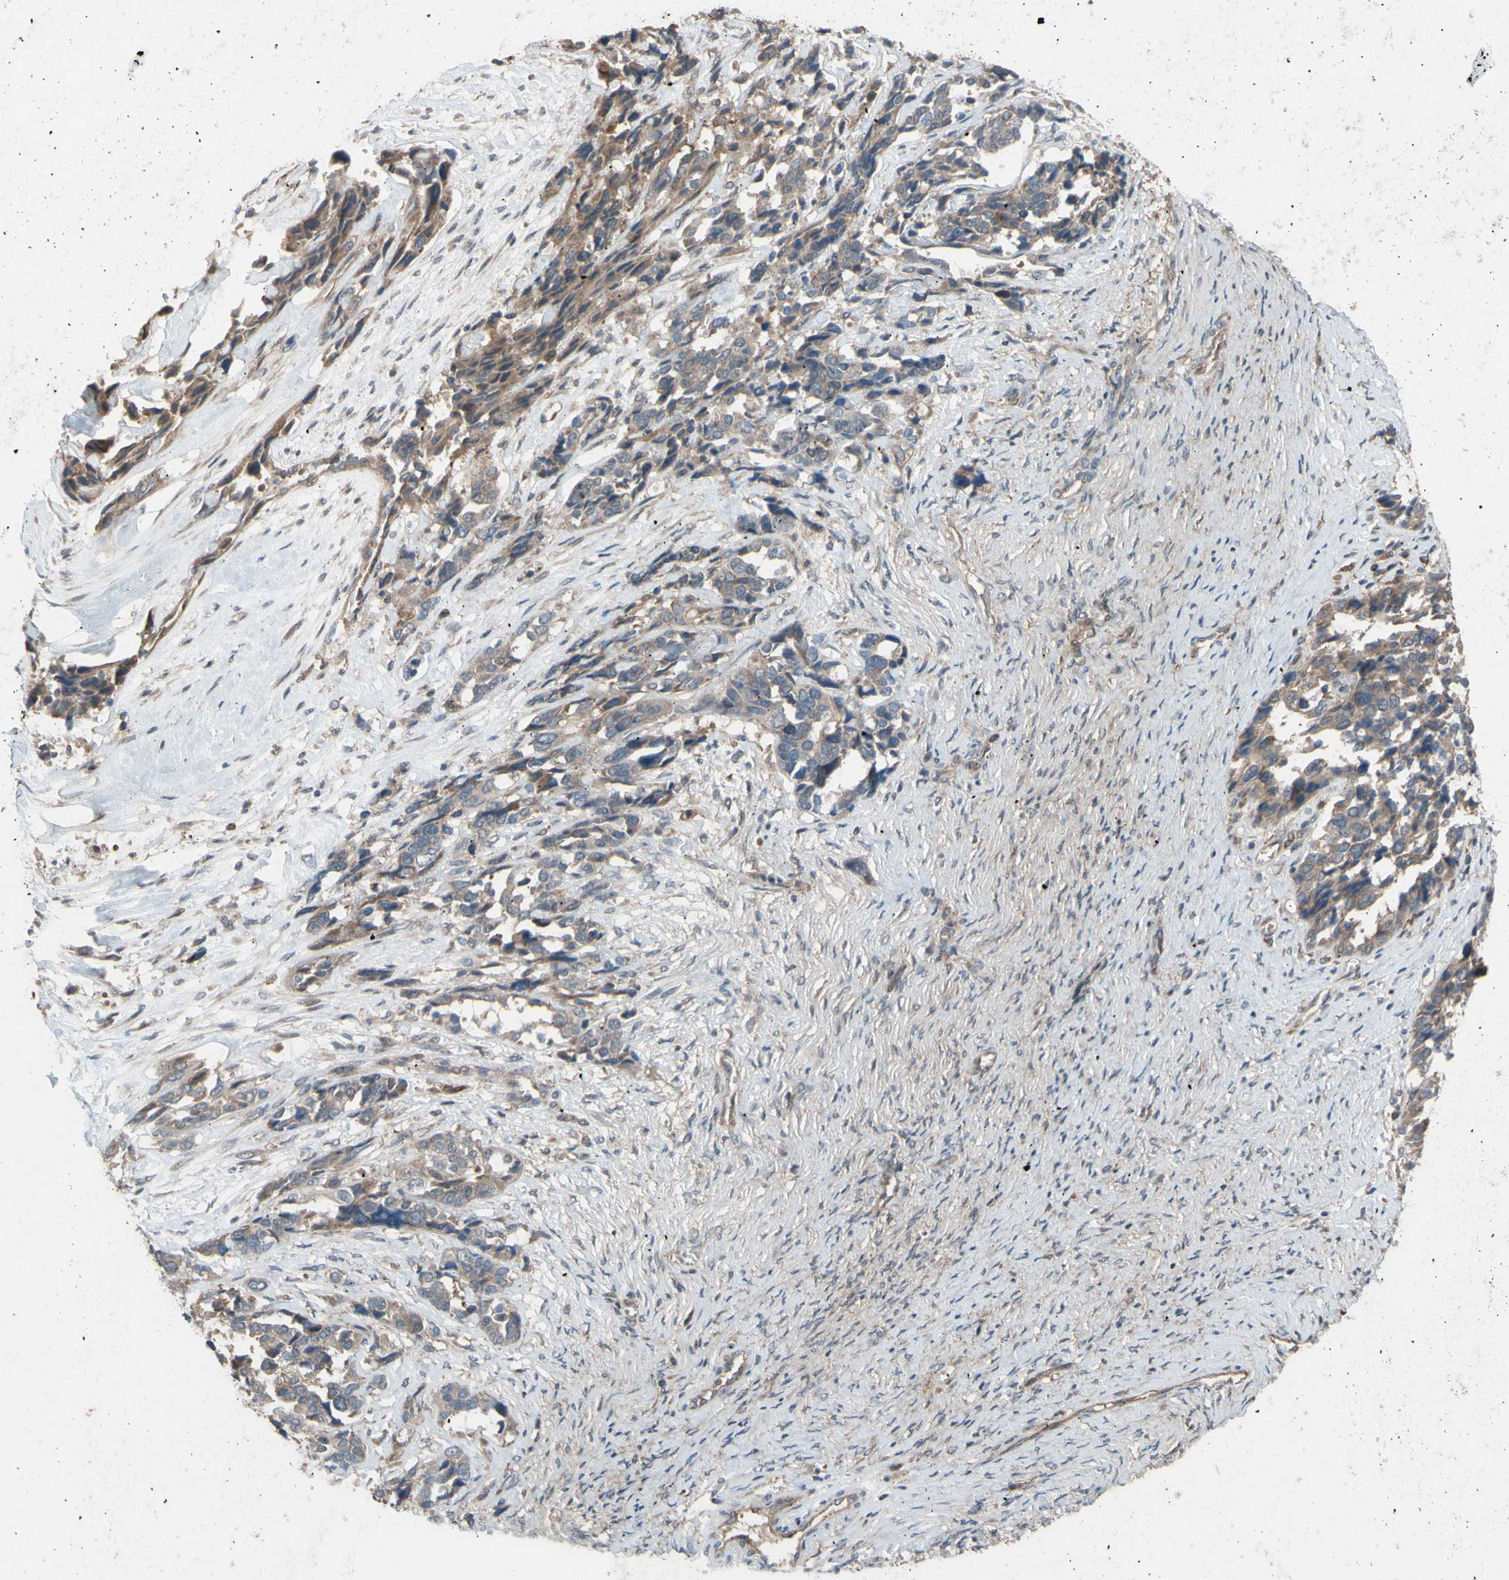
{"staining": {"intensity": "weak", "quantity": ">75%", "location": "cytoplasmic/membranous"}, "tissue": "ovarian cancer", "cell_type": "Tumor cells", "image_type": "cancer", "snomed": [{"axis": "morphology", "description": "Cystadenocarcinoma, serous, NOS"}, {"axis": "topography", "description": "Ovary"}], "caption": "Ovarian cancer (serous cystadenocarcinoma) stained for a protein (brown) reveals weak cytoplasmic/membranous positive expression in approximately >75% of tumor cells.", "gene": "SHROOM4", "patient": {"sex": "female", "age": 44}}